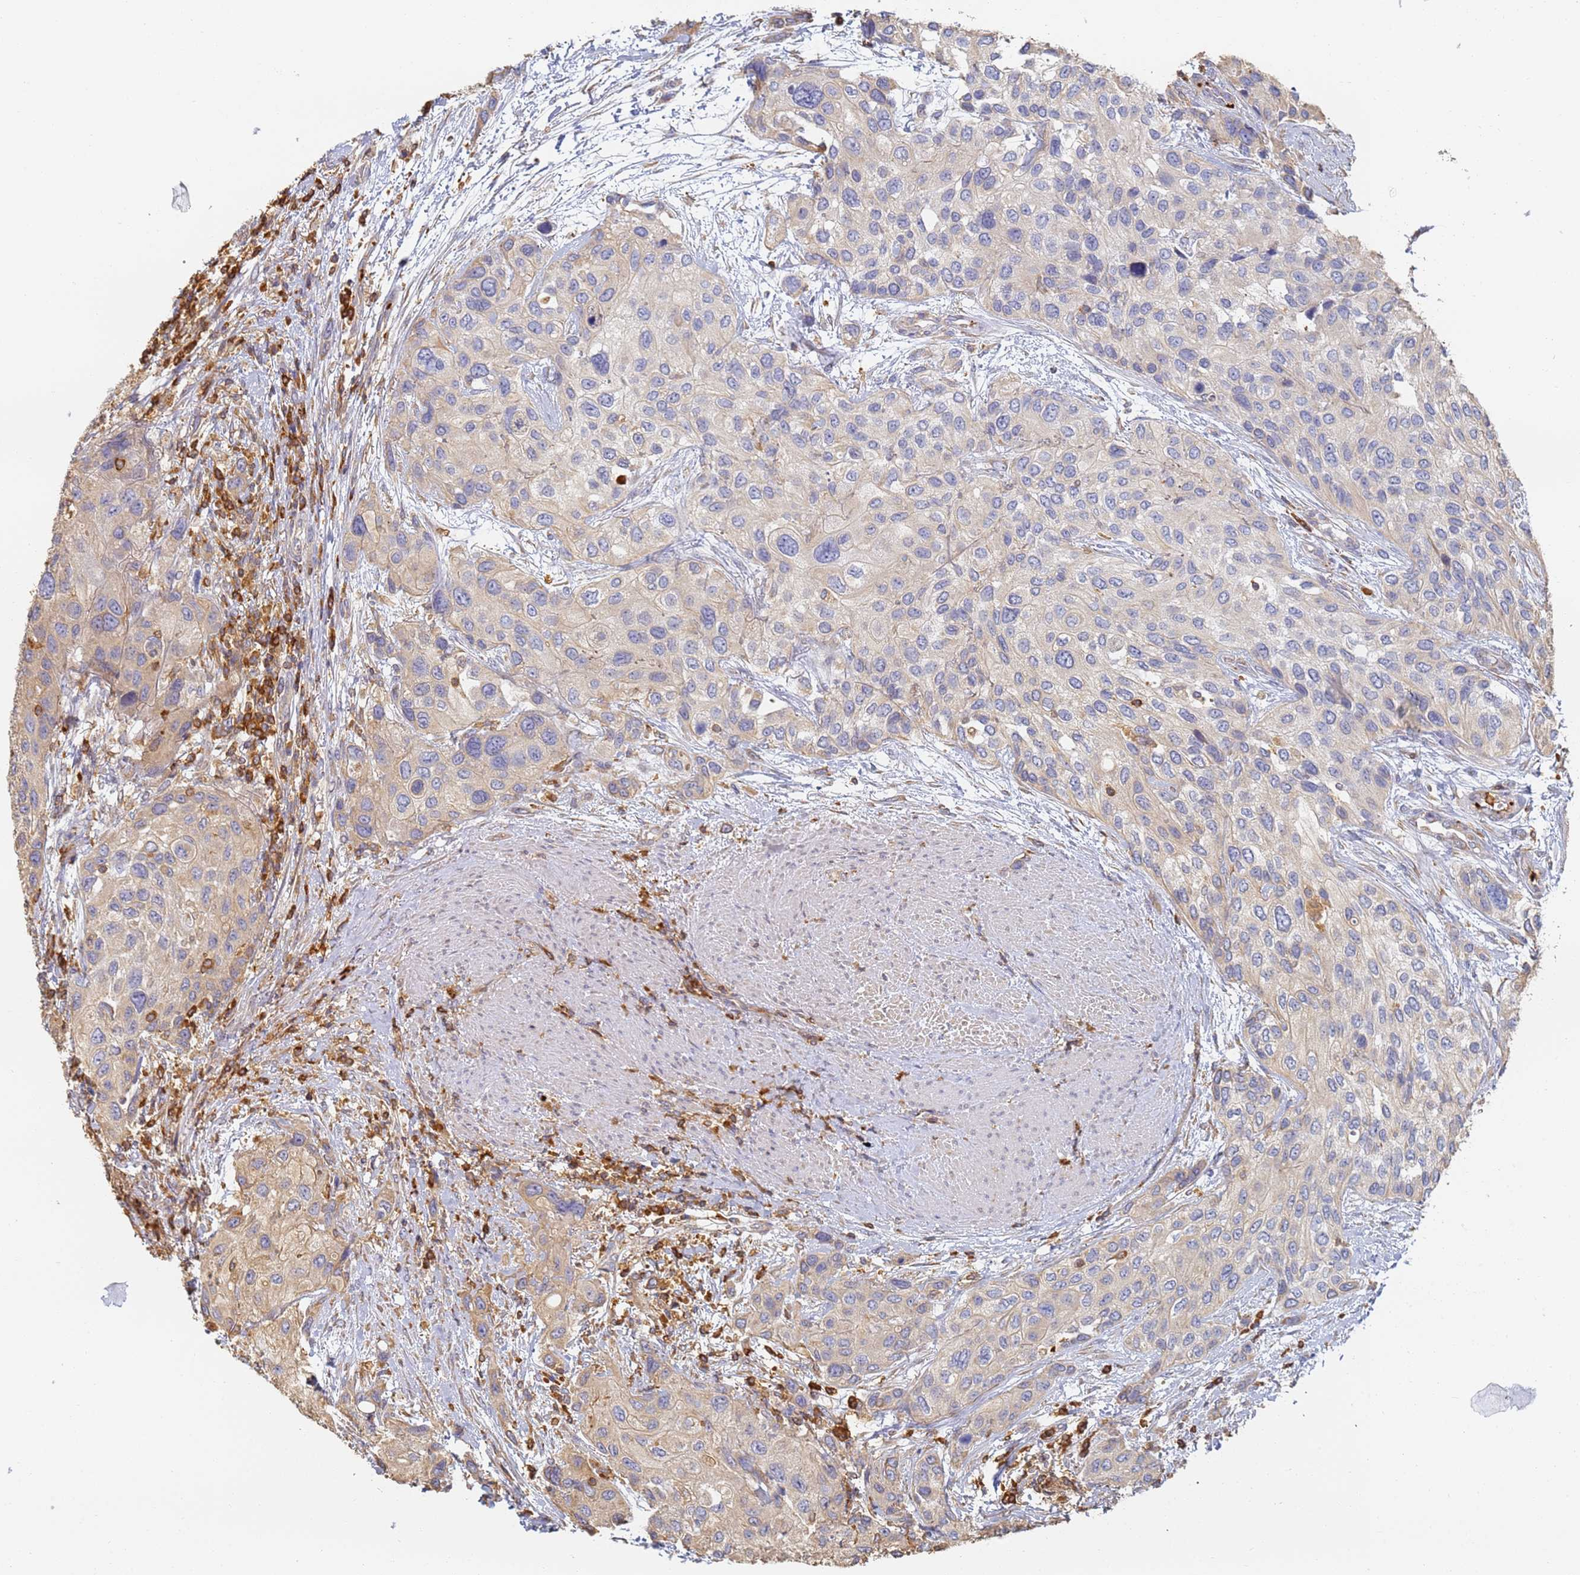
{"staining": {"intensity": "weak", "quantity": "<25%", "location": "cytoplasmic/membranous"}, "tissue": "urothelial cancer", "cell_type": "Tumor cells", "image_type": "cancer", "snomed": [{"axis": "morphology", "description": "Normal tissue, NOS"}, {"axis": "morphology", "description": "Urothelial carcinoma, High grade"}, {"axis": "topography", "description": "Vascular tissue"}, {"axis": "topography", "description": "Urinary bladder"}], "caption": "High-grade urothelial carcinoma was stained to show a protein in brown. There is no significant expression in tumor cells.", "gene": "BIN2", "patient": {"sex": "female", "age": 56}}